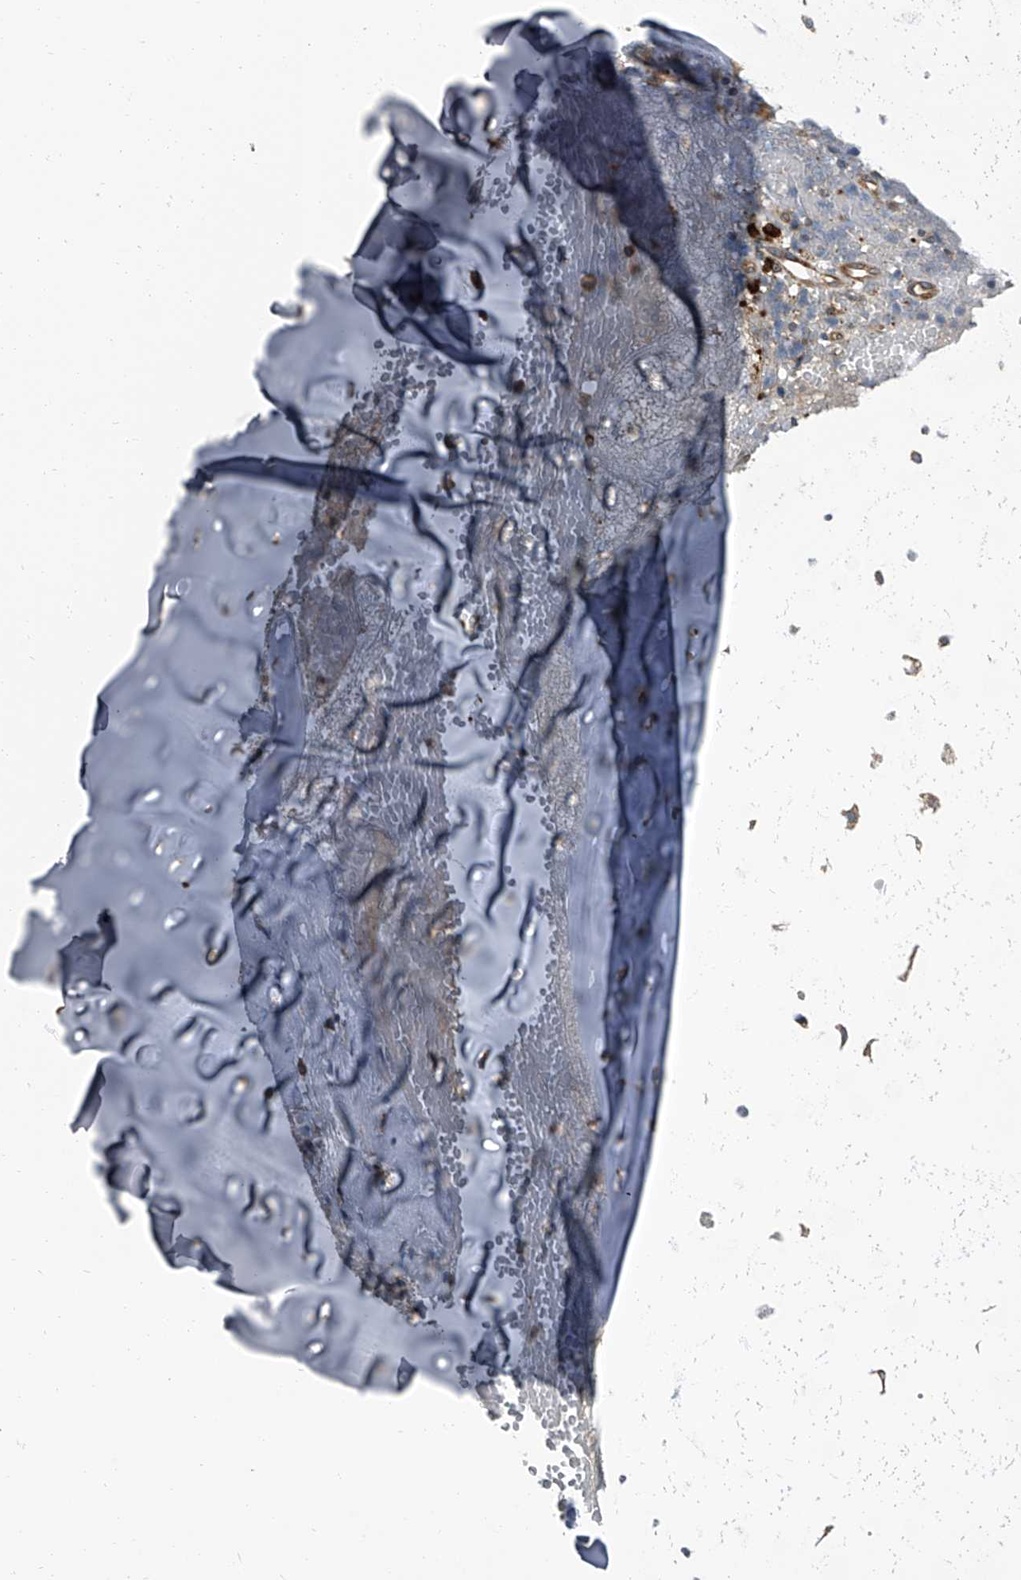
{"staining": {"intensity": "negative", "quantity": "none", "location": "none"}, "tissue": "adipose tissue", "cell_type": "Adipocytes", "image_type": "normal", "snomed": [{"axis": "morphology", "description": "Normal tissue, NOS"}, {"axis": "morphology", "description": "Basal cell carcinoma"}, {"axis": "topography", "description": "Cartilage tissue"}, {"axis": "topography", "description": "Nasopharynx"}, {"axis": "topography", "description": "Oral tissue"}], "caption": "IHC photomicrograph of unremarkable adipose tissue: human adipose tissue stained with DAB (3,3'-diaminobenzidine) exhibits no significant protein positivity in adipocytes.", "gene": "CDV3", "patient": {"sex": "female", "age": 77}}